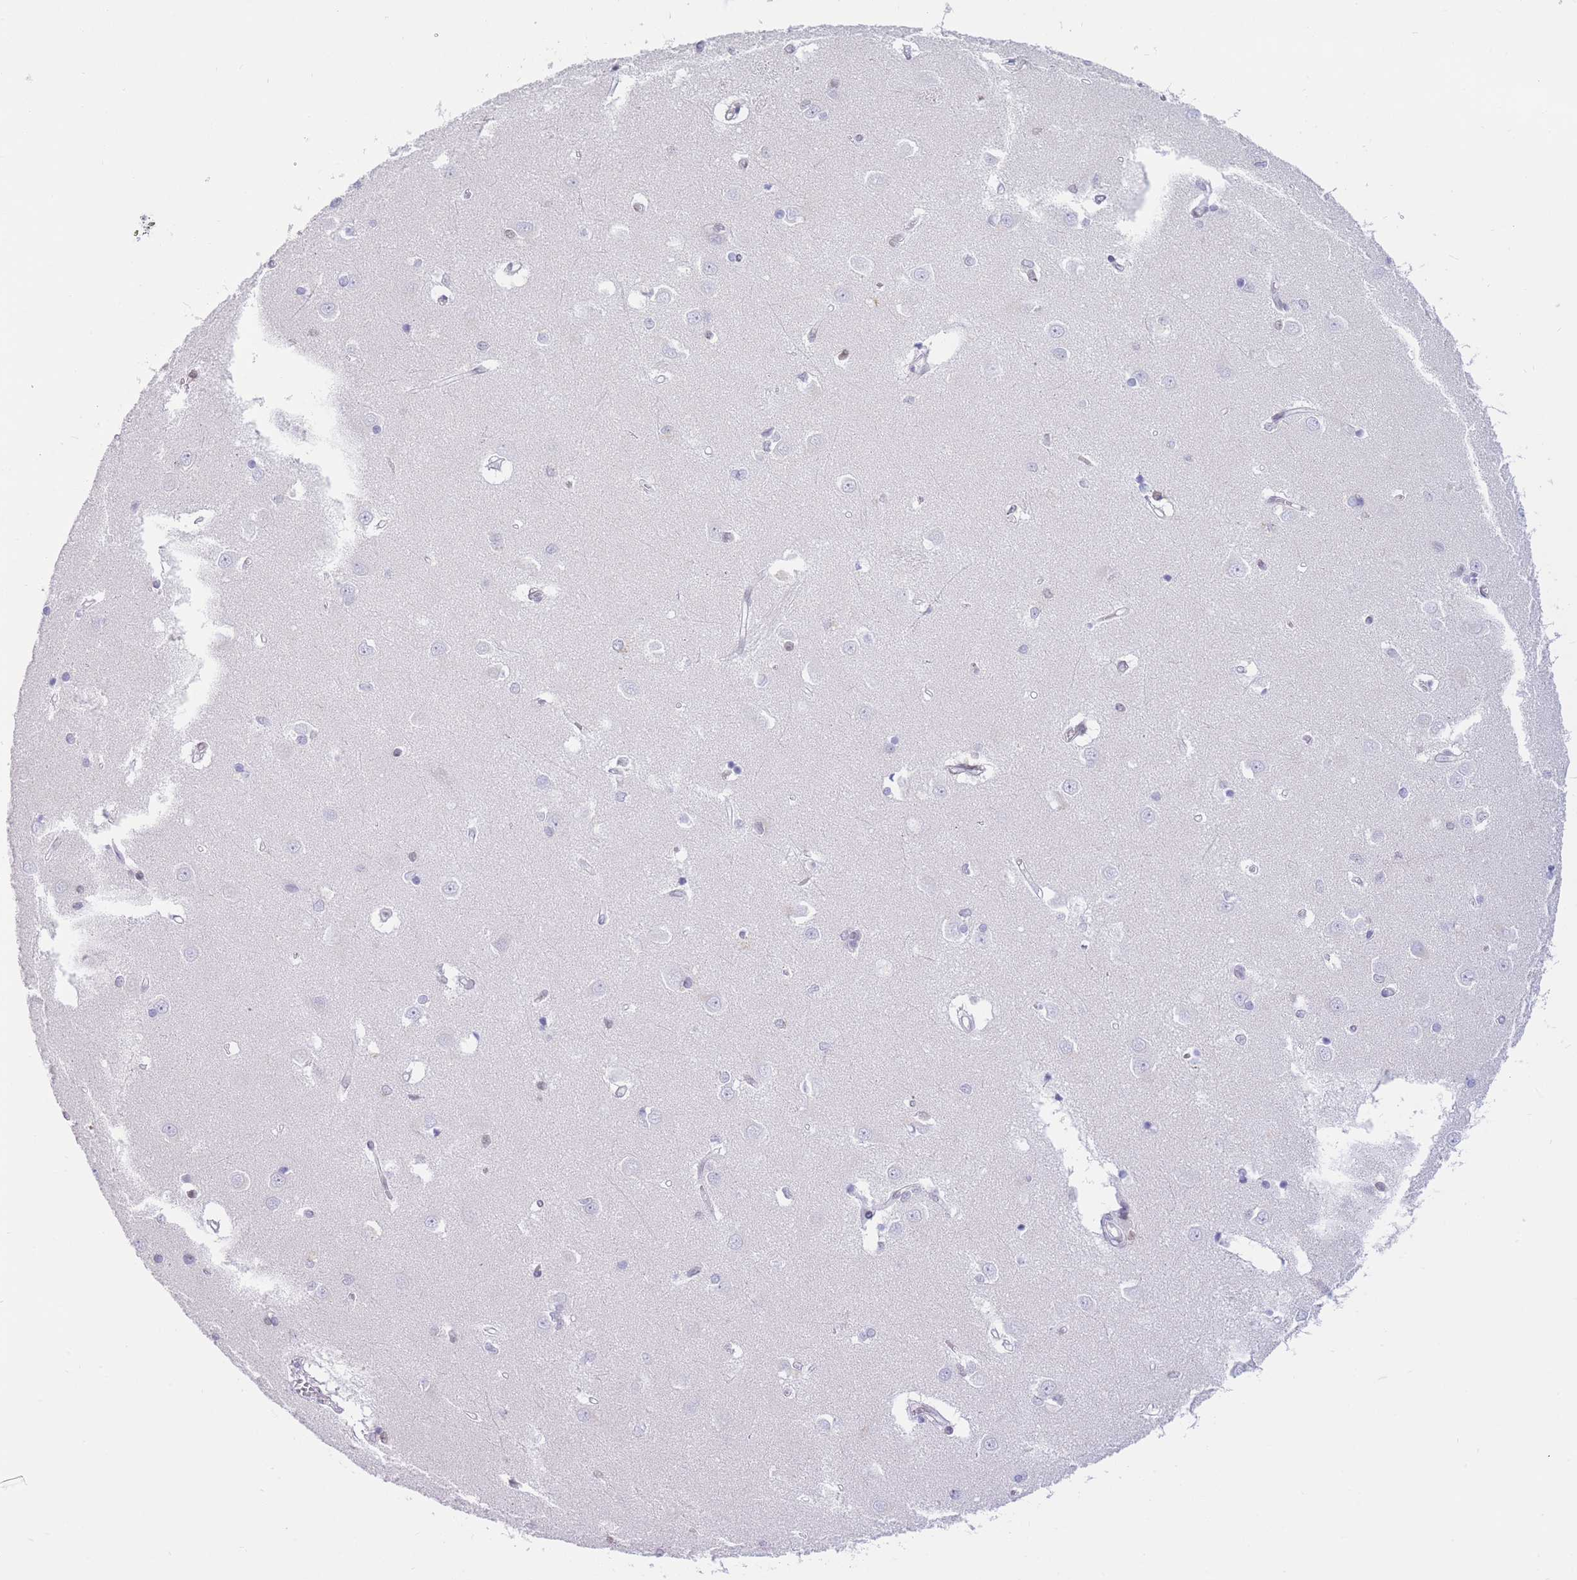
{"staining": {"intensity": "negative", "quantity": "none", "location": "none"}, "tissue": "caudate", "cell_type": "Glial cells", "image_type": "normal", "snomed": [{"axis": "morphology", "description": "Normal tissue, NOS"}, {"axis": "topography", "description": "Lateral ventricle wall"}], "caption": "This is an immunohistochemistry photomicrograph of benign caudate. There is no staining in glial cells.", "gene": "HMGN1", "patient": {"sex": "male", "age": 37}}